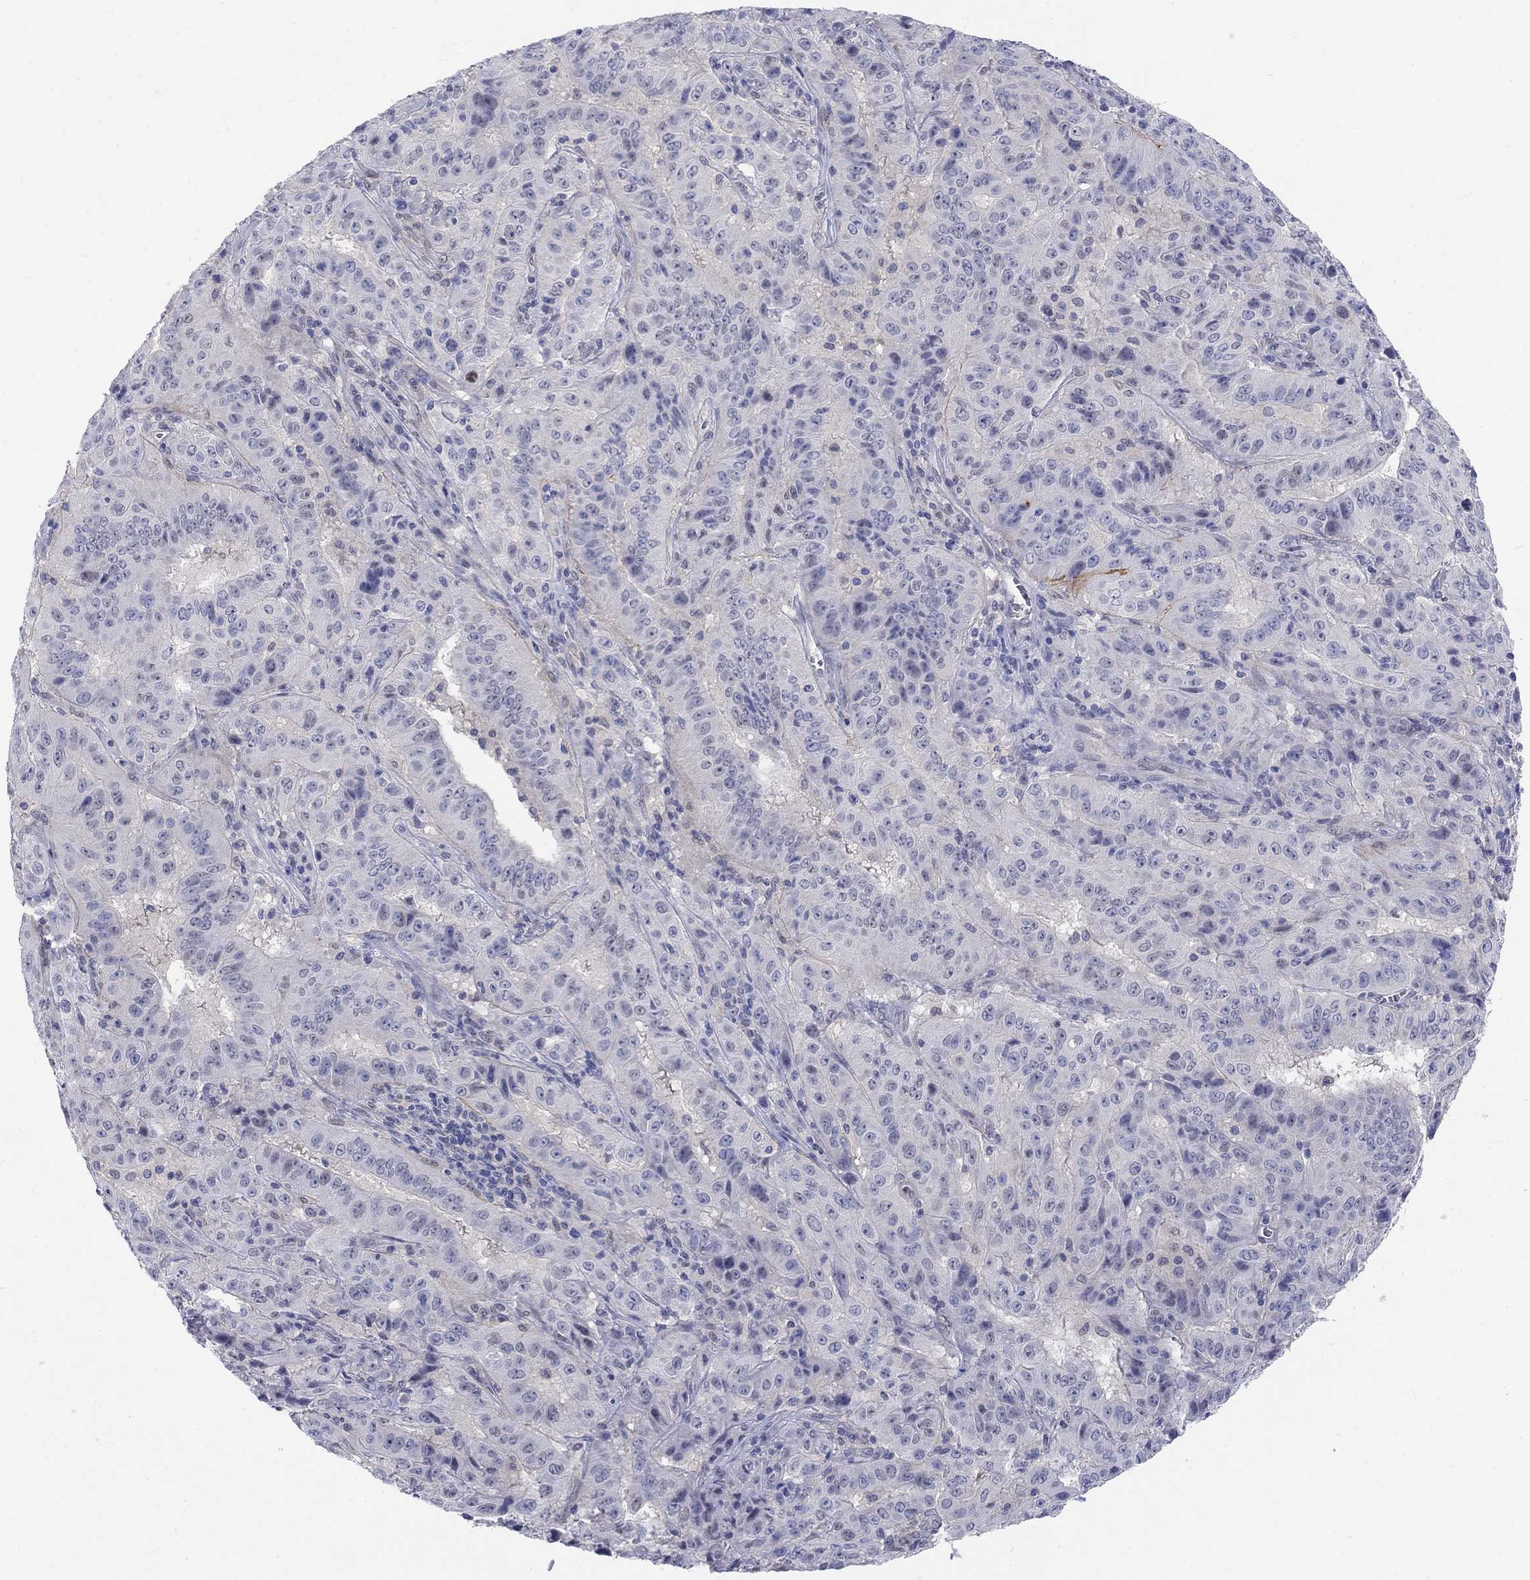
{"staining": {"intensity": "negative", "quantity": "none", "location": "none"}, "tissue": "pancreatic cancer", "cell_type": "Tumor cells", "image_type": "cancer", "snomed": [{"axis": "morphology", "description": "Adenocarcinoma, NOS"}, {"axis": "topography", "description": "Pancreas"}], "caption": "Immunohistochemistry histopathology image of pancreatic cancer (adenocarcinoma) stained for a protein (brown), which reveals no positivity in tumor cells.", "gene": "EGFLAM", "patient": {"sex": "male", "age": 63}}